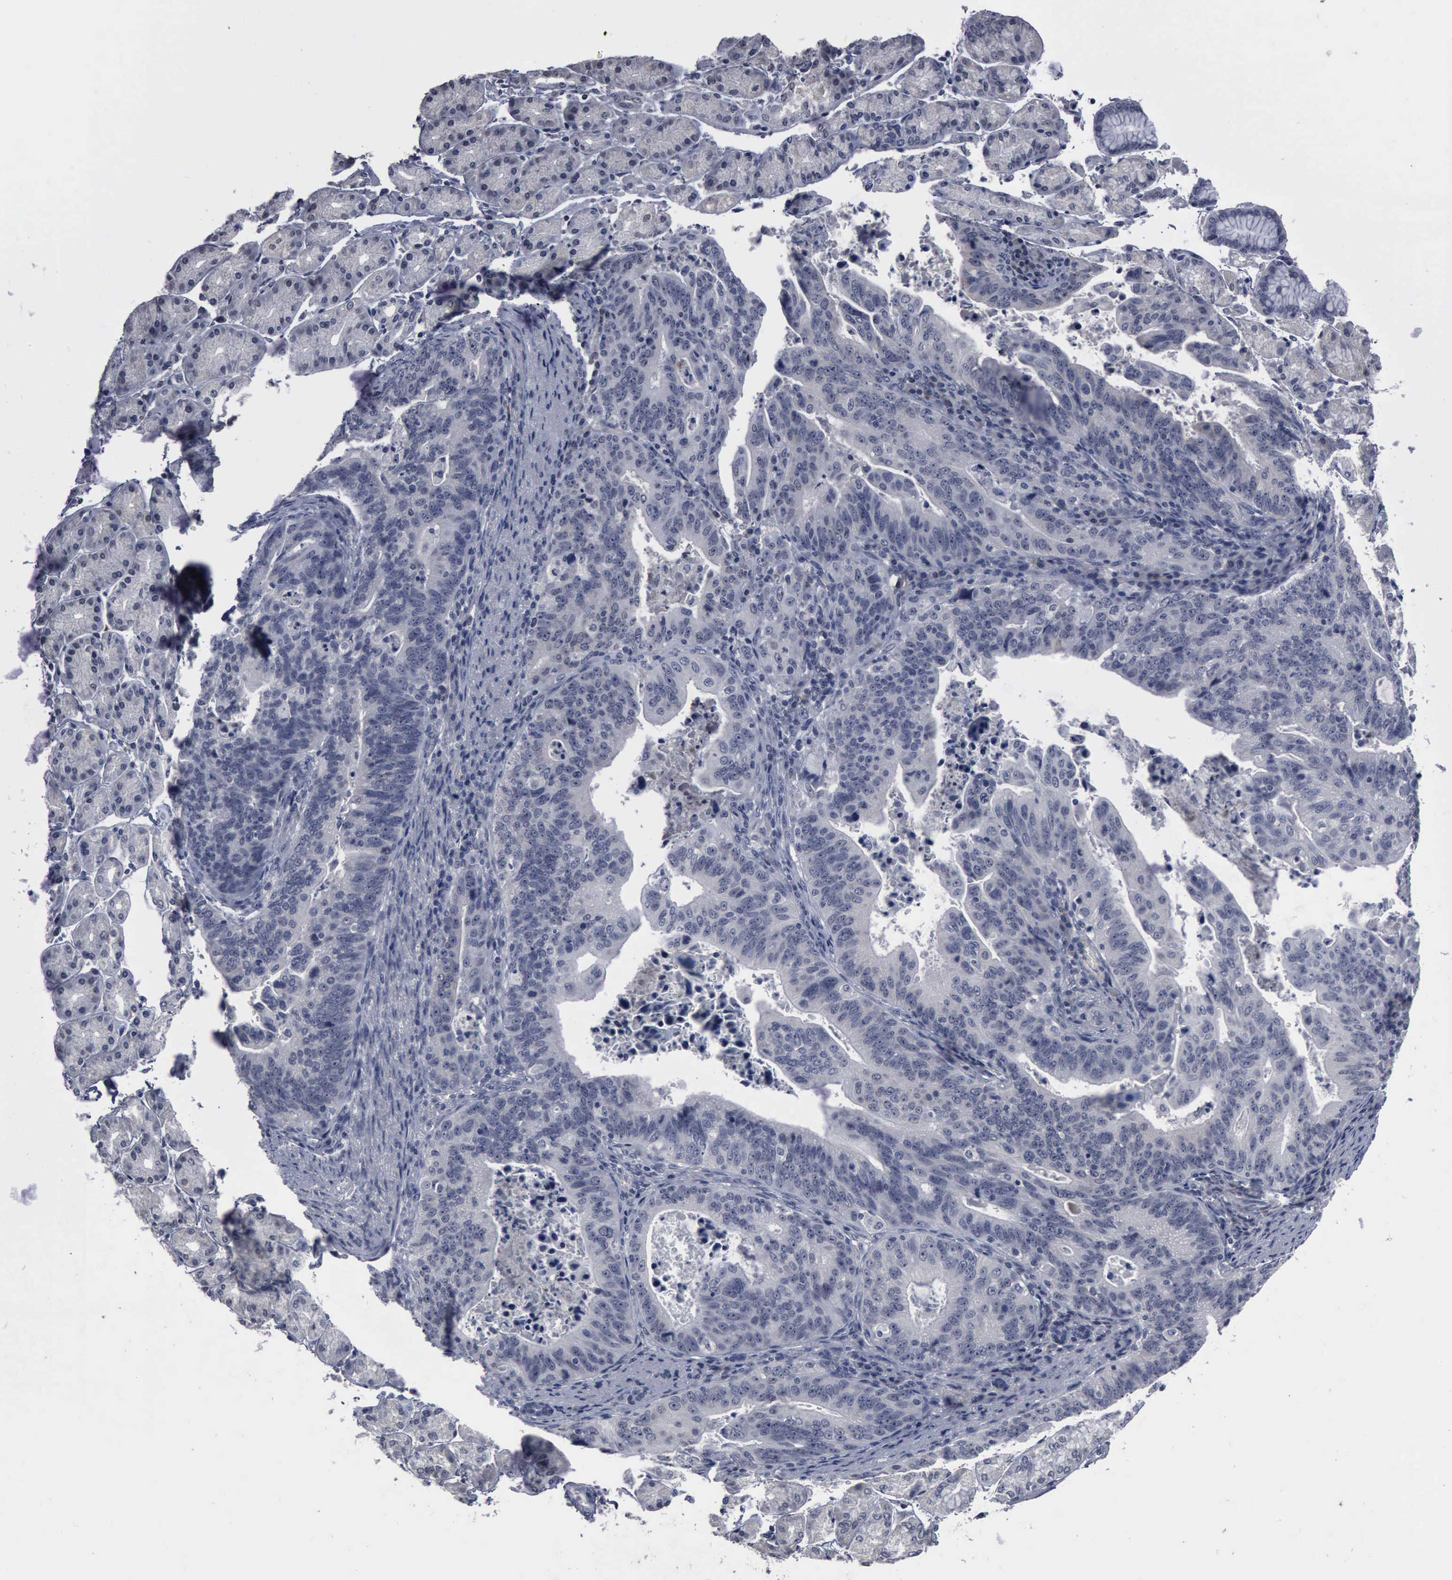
{"staining": {"intensity": "negative", "quantity": "none", "location": "none"}, "tissue": "stomach cancer", "cell_type": "Tumor cells", "image_type": "cancer", "snomed": [{"axis": "morphology", "description": "Adenocarcinoma, NOS"}, {"axis": "topography", "description": "Stomach, upper"}], "caption": "This is a histopathology image of immunohistochemistry (IHC) staining of stomach cancer (adenocarcinoma), which shows no positivity in tumor cells.", "gene": "MYO18B", "patient": {"sex": "female", "age": 50}}